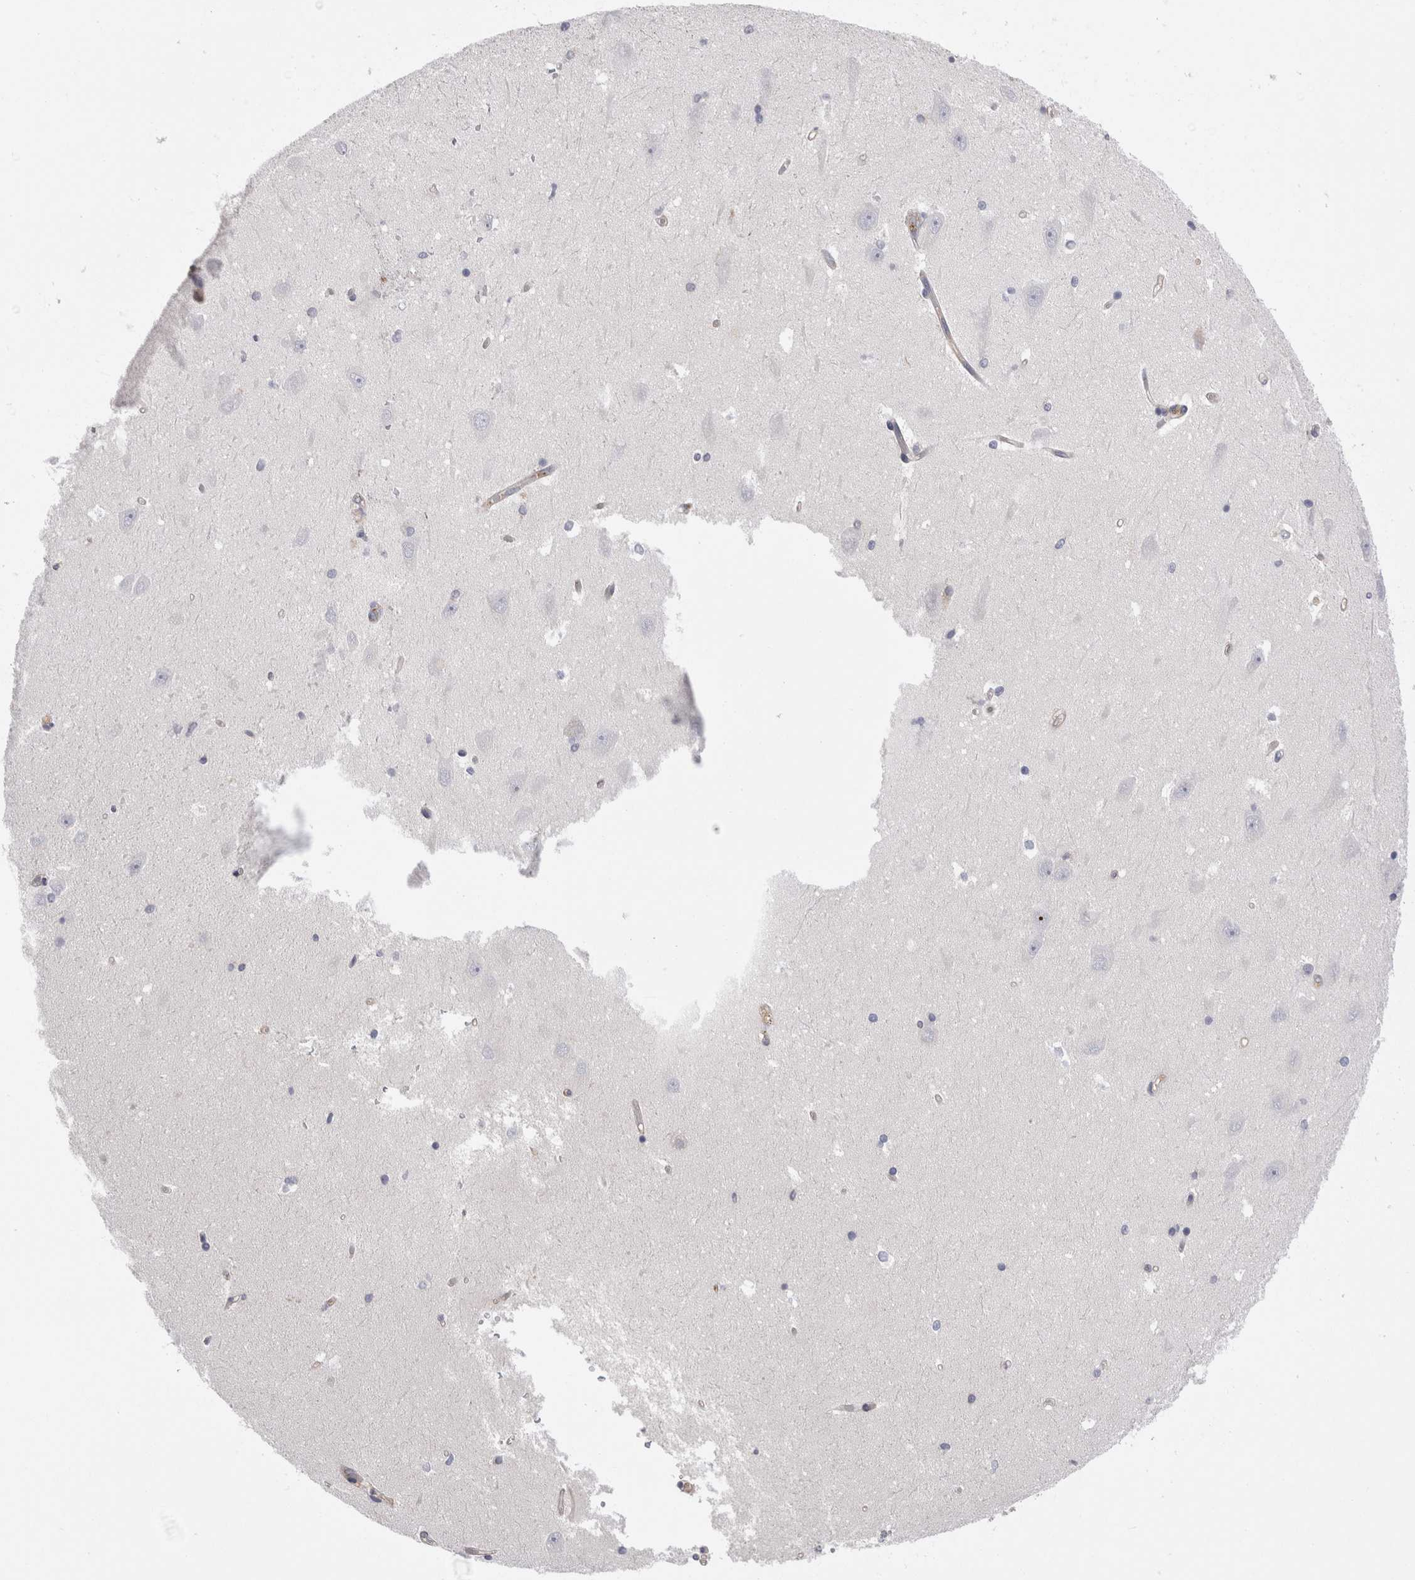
{"staining": {"intensity": "negative", "quantity": "none", "location": "none"}, "tissue": "hippocampus", "cell_type": "Glial cells", "image_type": "normal", "snomed": [{"axis": "morphology", "description": "Normal tissue, NOS"}, {"axis": "topography", "description": "Hippocampus"}], "caption": "IHC of unremarkable hippocampus demonstrates no expression in glial cells.", "gene": "RAB11FIP1", "patient": {"sex": "male", "age": 45}}